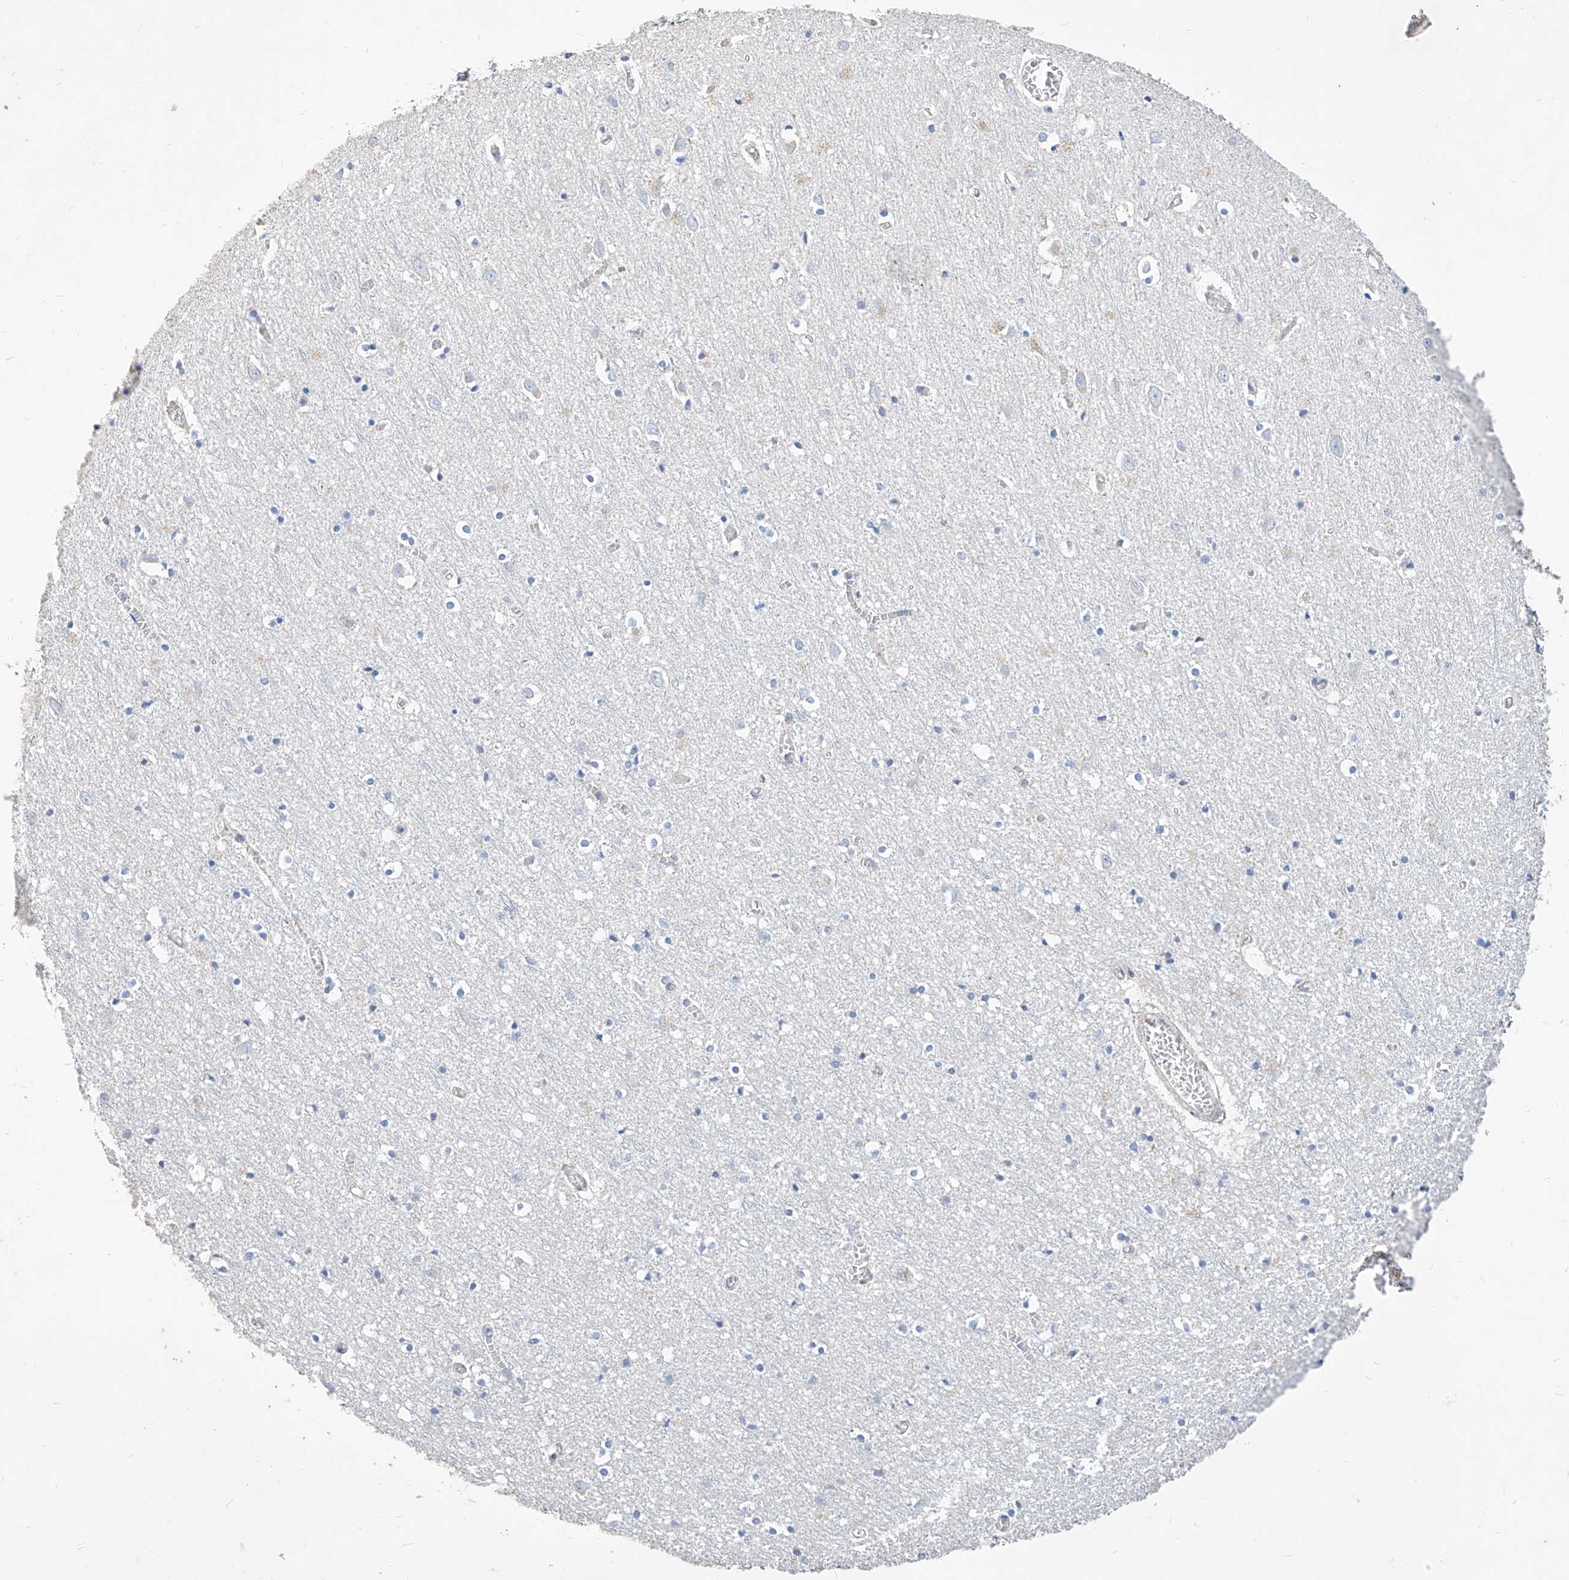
{"staining": {"intensity": "negative", "quantity": "none", "location": "none"}, "tissue": "cerebral cortex", "cell_type": "Endothelial cells", "image_type": "normal", "snomed": [{"axis": "morphology", "description": "Normal tissue, NOS"}, {"axis": "topography", "description": "Cerebral cortex"}], "caption": "Immunohistochemistry histopathology image of normal cerebral cortex stained for a protein (brown), which shows no expression in endothelial cells. (DAB immunohistochemistry (IHC) visualized using brightfield microscopy, high magnification).", "gene": "SCGB2A1", "patient": {"sex": "female", "age": 64}}